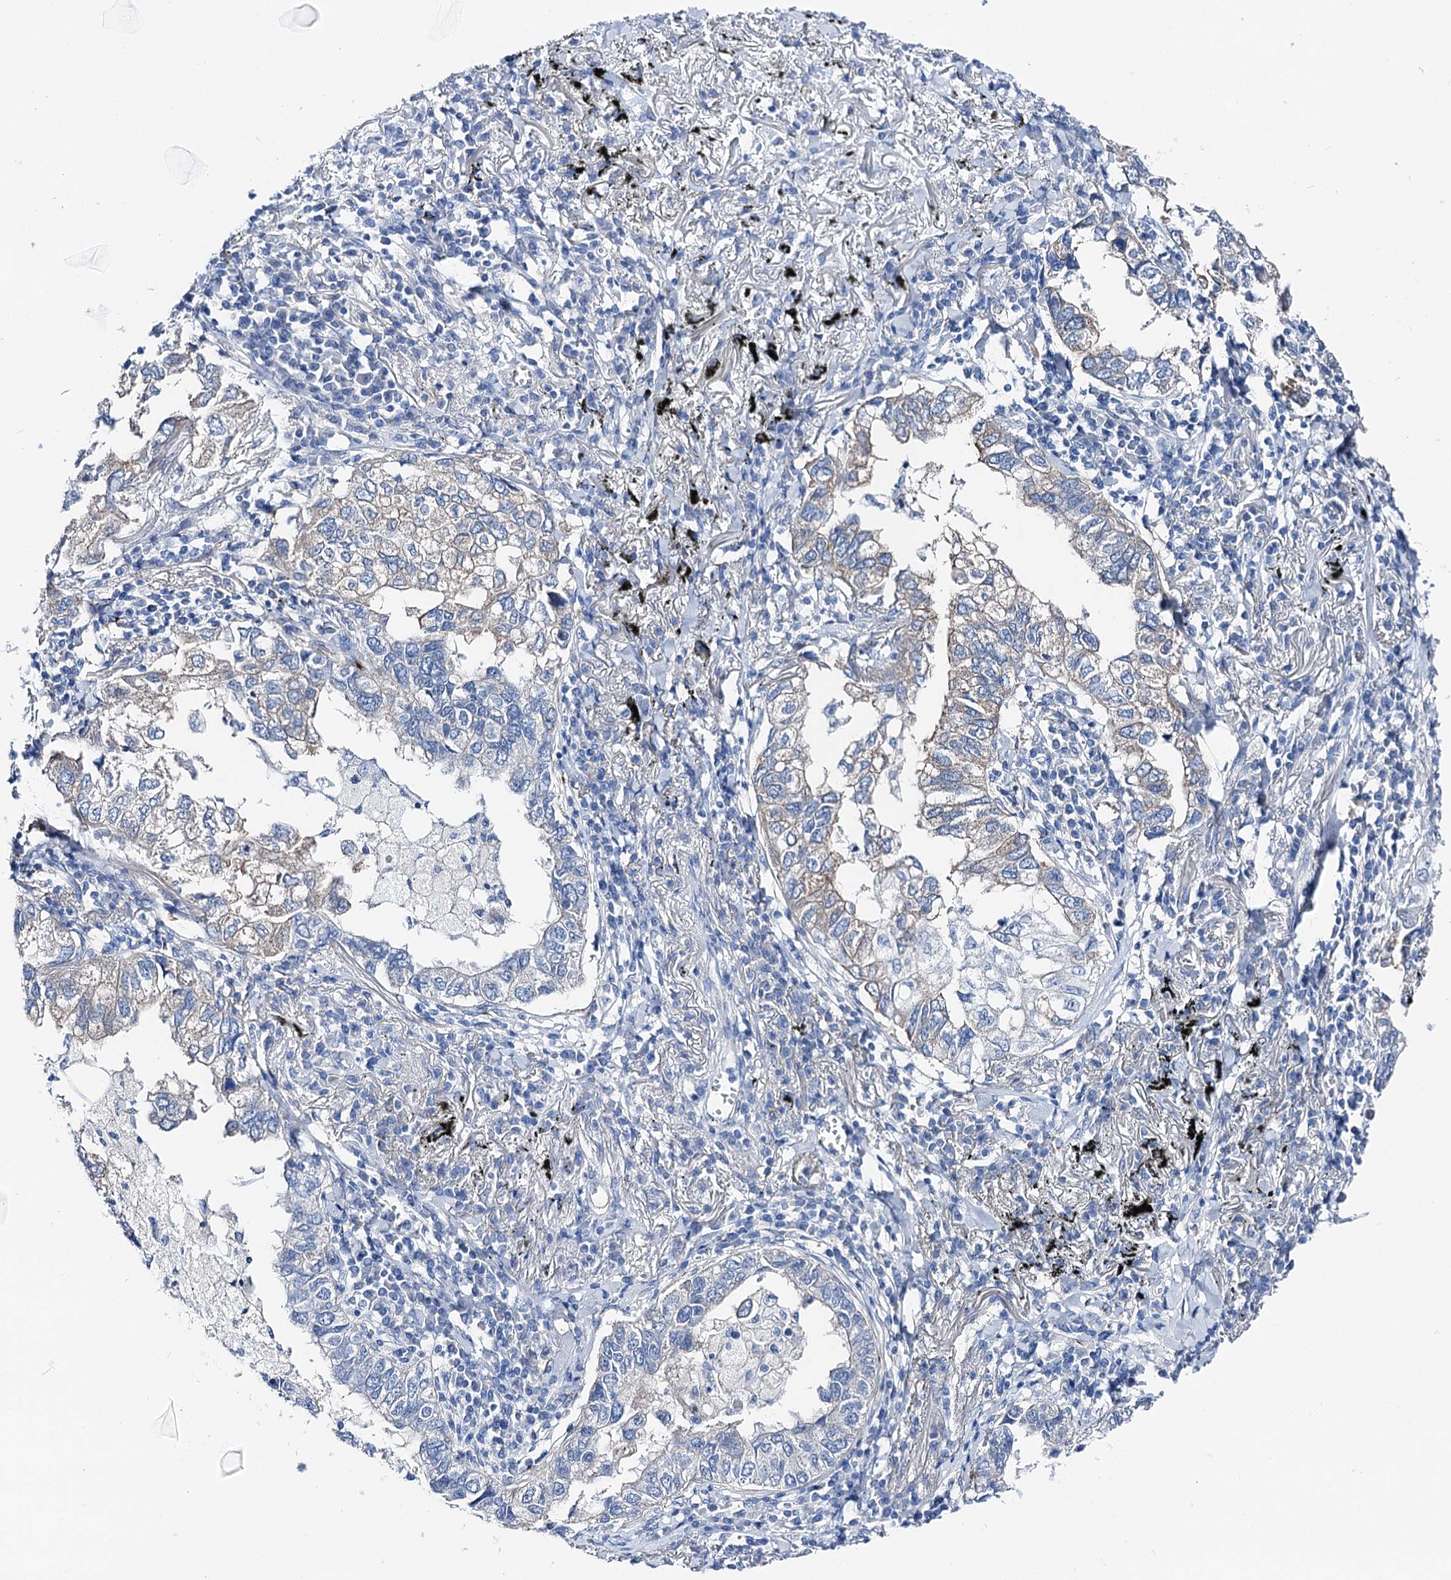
{"staining": {"intensity": "negative", "quantity": "none", "location": "none"}, "tissue": "lung cancer", "cell_type": "Tumor cells", "image_type": "cancer", "snomed": [{"axis": "morphology", "description": "Adenocarcinoma, NOS"}, {"axis": "topography", "description": "Lung"}], "caption": "Tumor cells are negative for brown protein staining in lung cancer (adenocarcinoma).", "gene": "SHROOM1", "patient": {"sex": "male", "age": 65}}